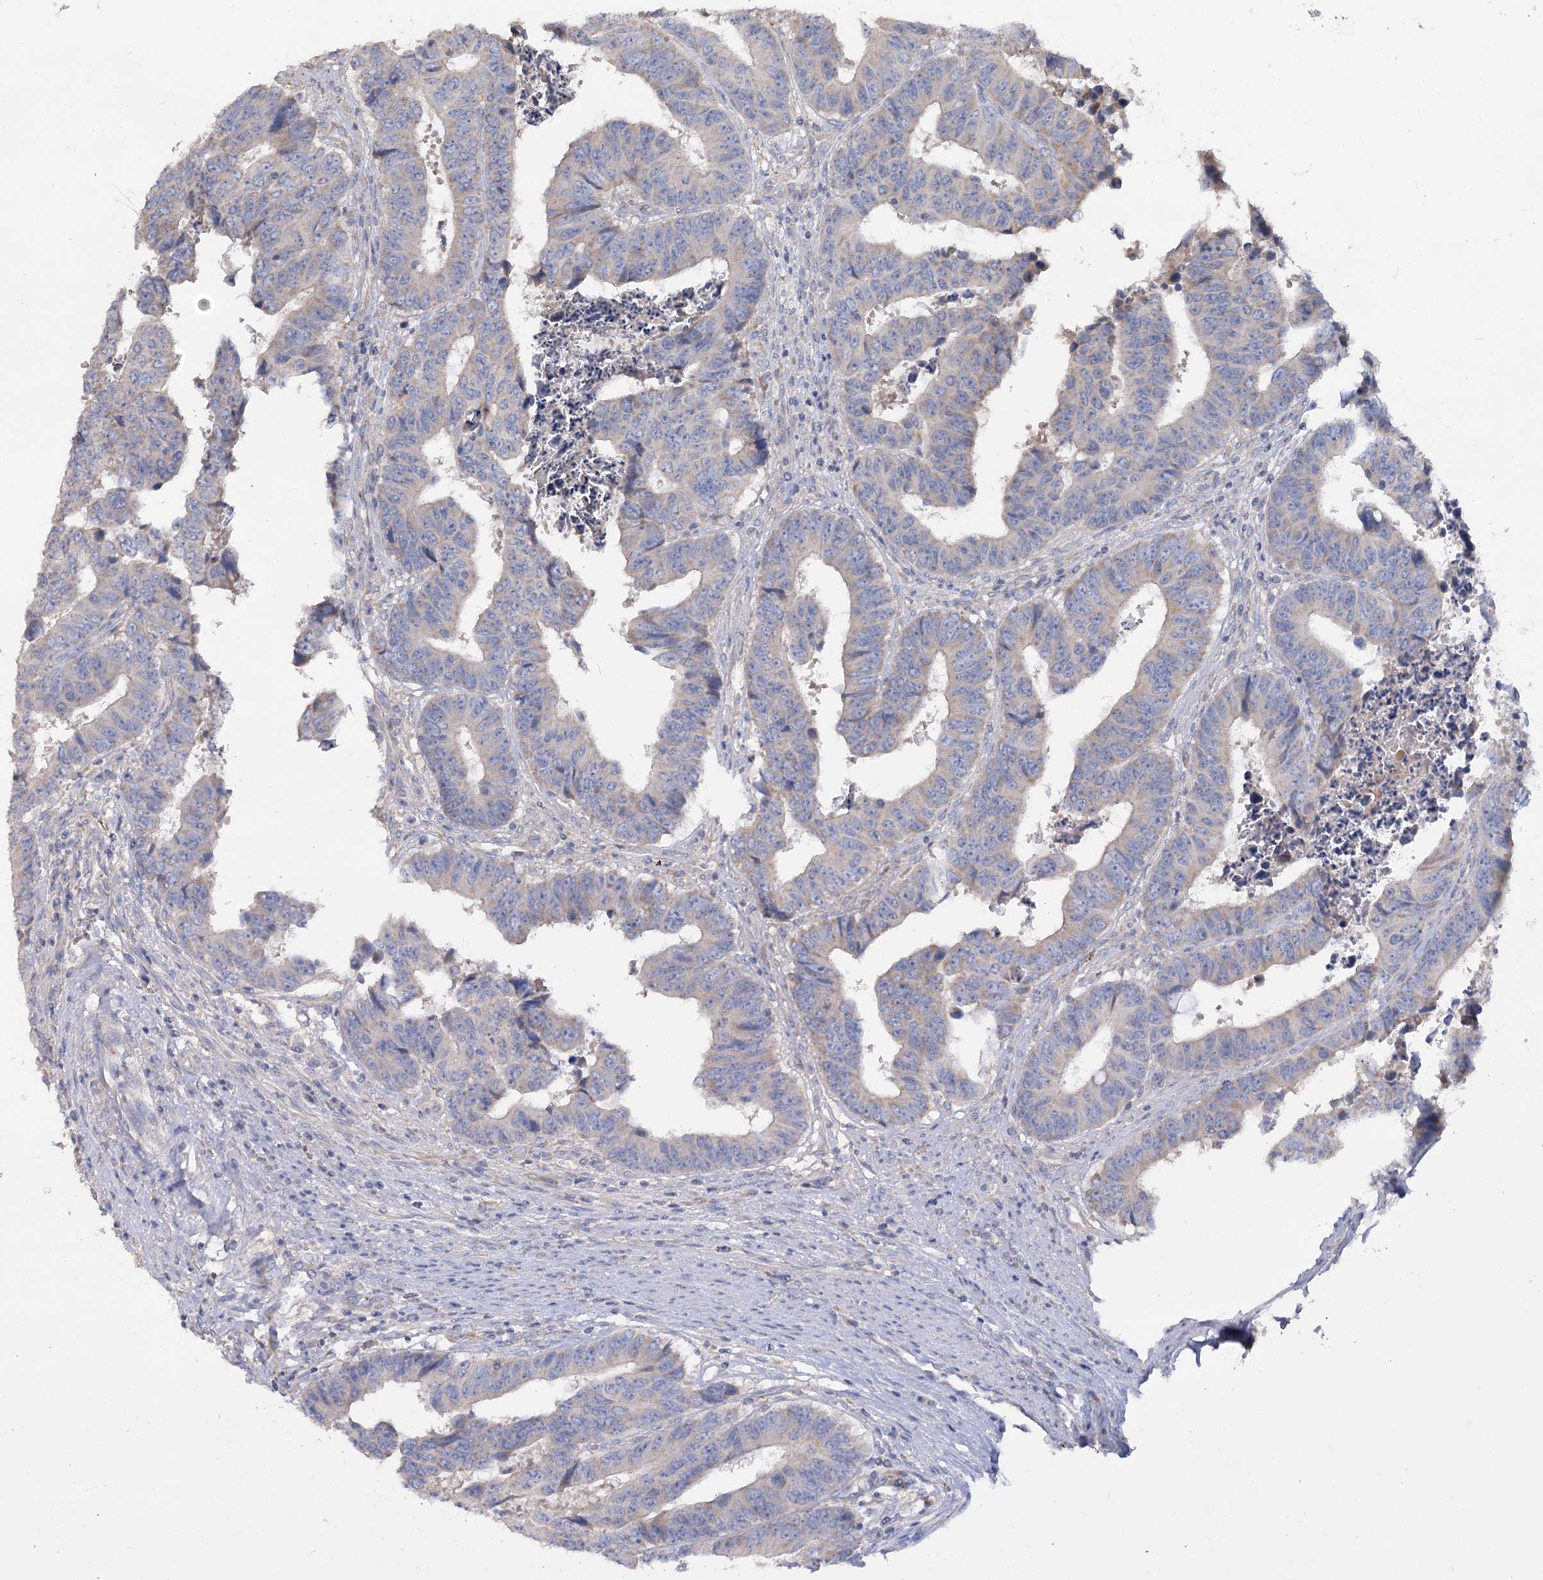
{"staining": {"intensity": "weak", "quantity": "<25%", "location": "cytoplasmic/membranous"}, "tissue": "colorectal cancer", "cell_type": "Tumor cells", "image_type": "cancer", "snomed": [{"axis": "morphology", "description": "Adenocarcinoma, NOS"}, {"axis": "topography", "description": "Rectum"}], "caption": "Immunohistochemistry (IHC) image of human adenocarcinoma (colorectal) stained for a protein (brown), which displays no staining in tumor cells.", "gene": "TMEM187", "patient": {"sex": "male", "age": 84}}